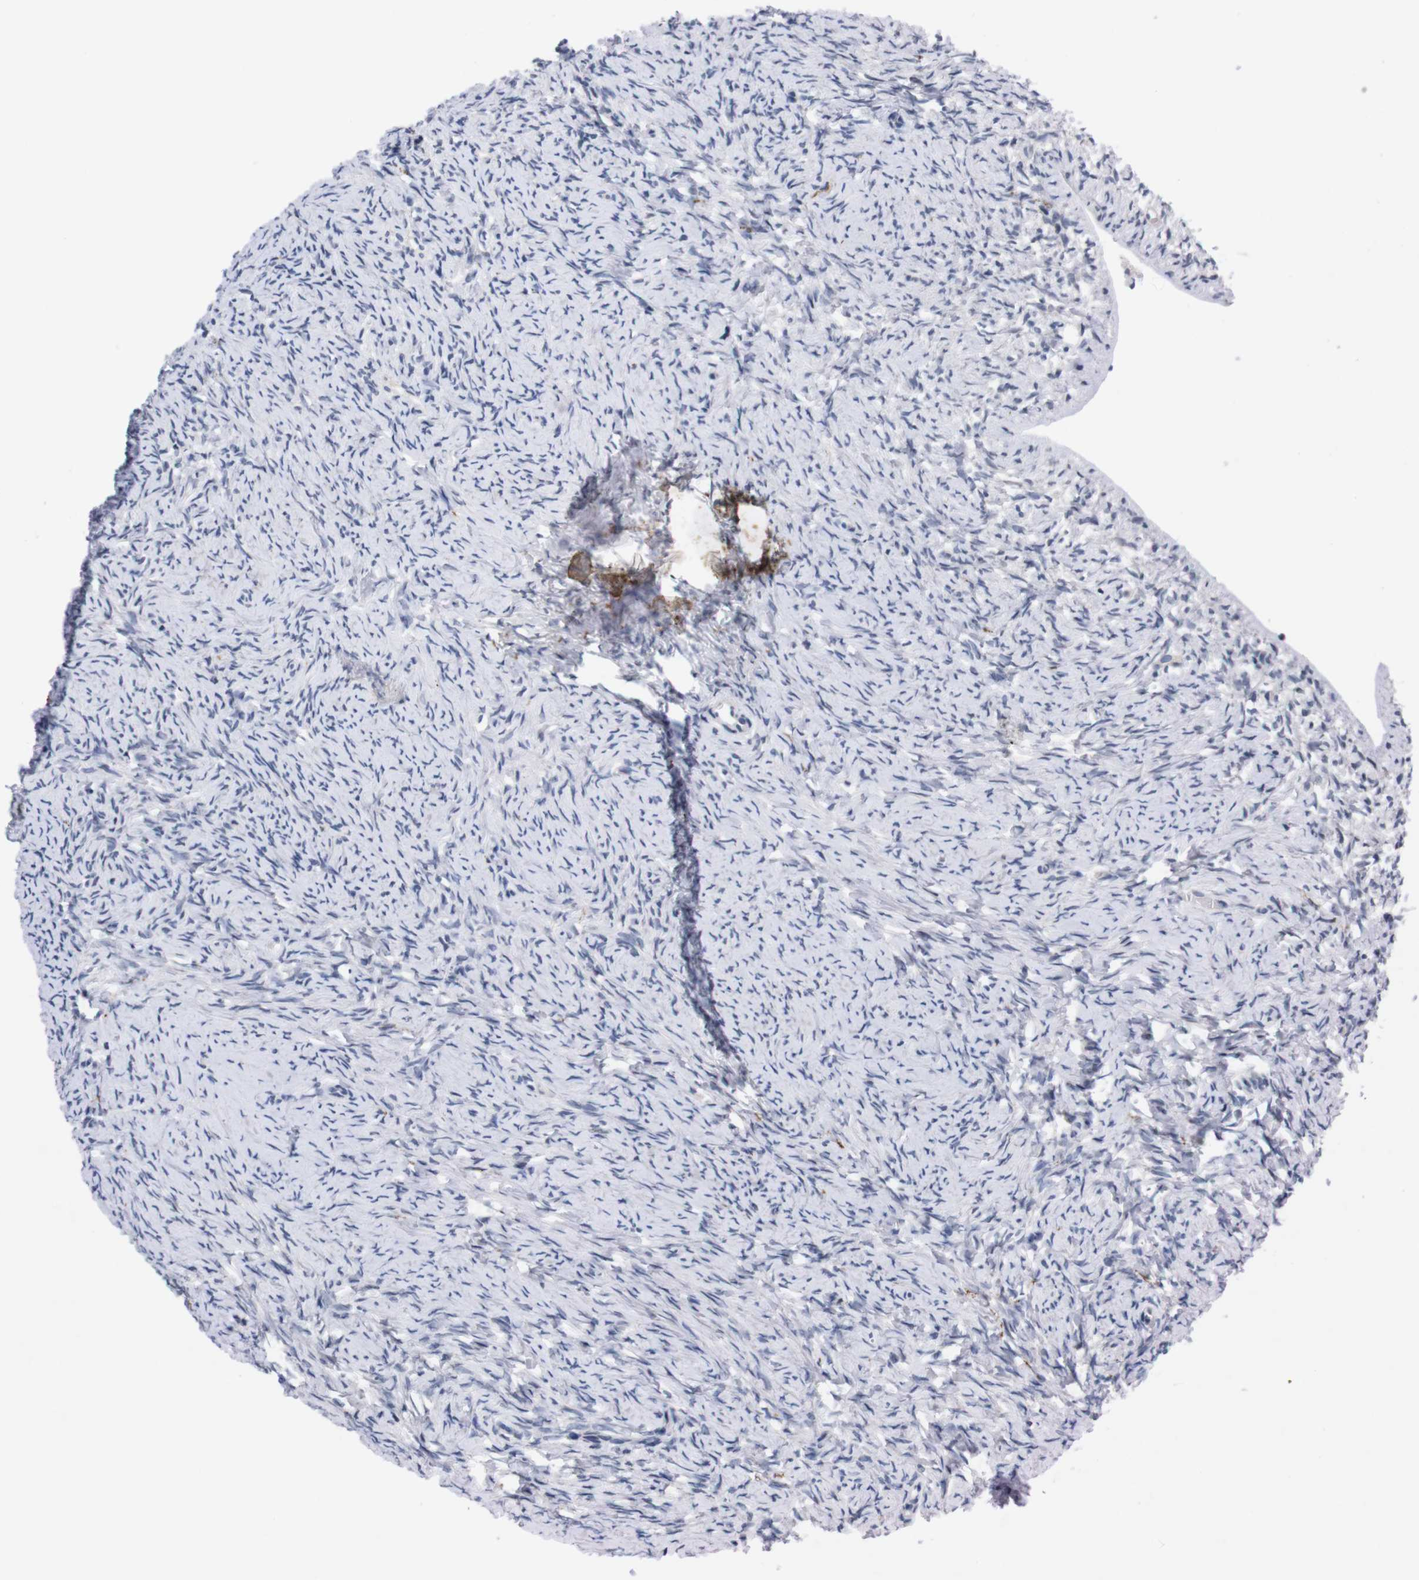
{"staining": {"intensity": "negative", "quantity": "none", "location": "none"}, "tissue": "ovary", "cell_type": "Ovarian stroma cells", "image_type": "normal", "snomed": [{"axis": "morphology", "description": "Normal tissue, NOS"}, {"axis": "topography", "description": "Ovary"}], "caption": "The micrograph displays no staining of ovarian stroma cells in normal ovary.", "gene": "TNFRSF21", "patient": {"sex": "female", "age": 33}}